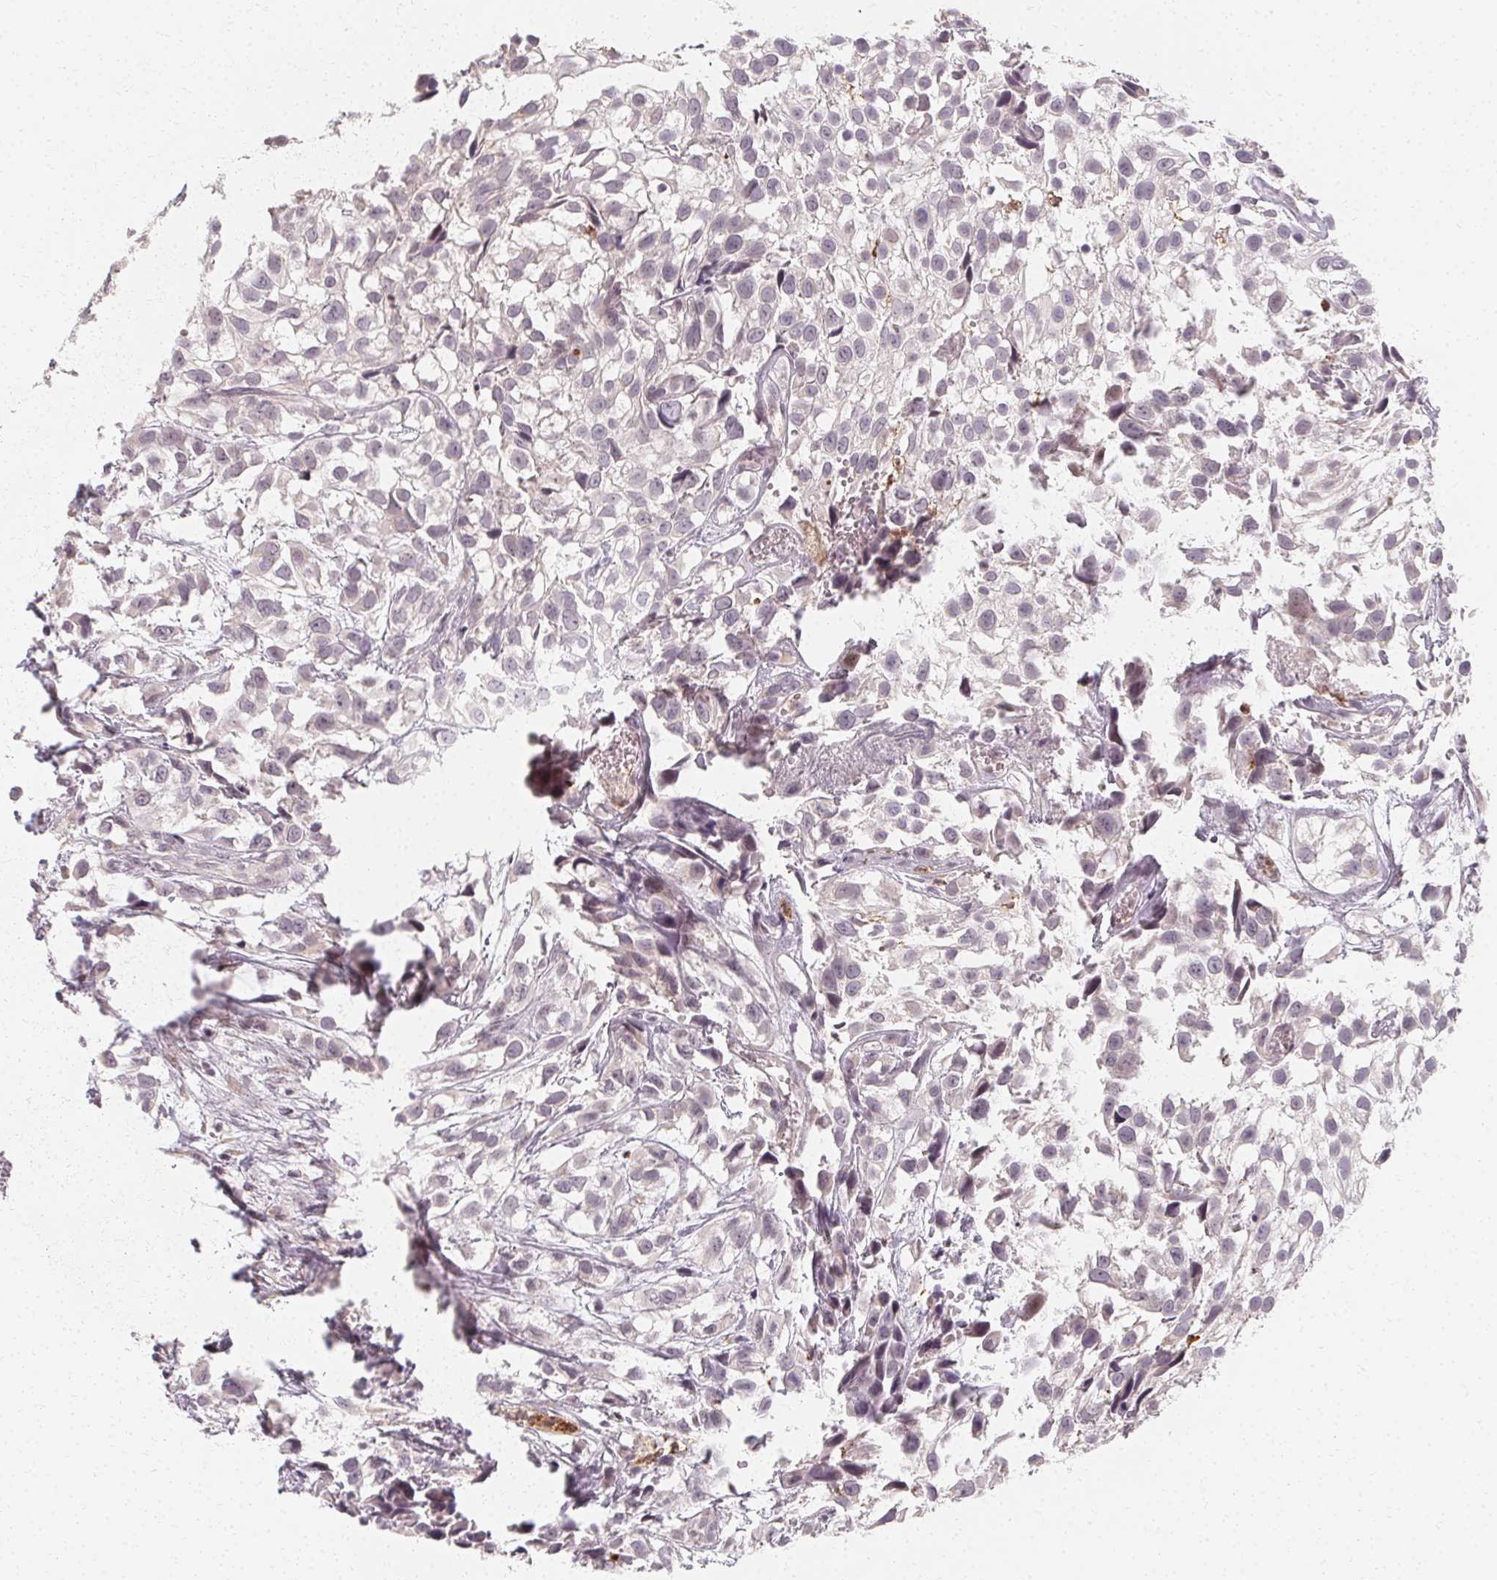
{"staining": {"intensity": "negative", "quantity": "none", "location": "none"}, "tissue": "urothelial cancer", "cell_type": "Tumor cells", "image_type": "cancer", "snomed": [{"axis": "morphology", "description": "Urothelial carcinoma, High grade"}, {"axis": "topography", "description": "Urinary bladder"}], "caption": "Immunohistochemical staining of urothelial carcinoma (high-grade) exhibits no significant positivity in tumor cells.", "gene": "CLCNKB", "patient": {"sex": "male", "age": 56}}